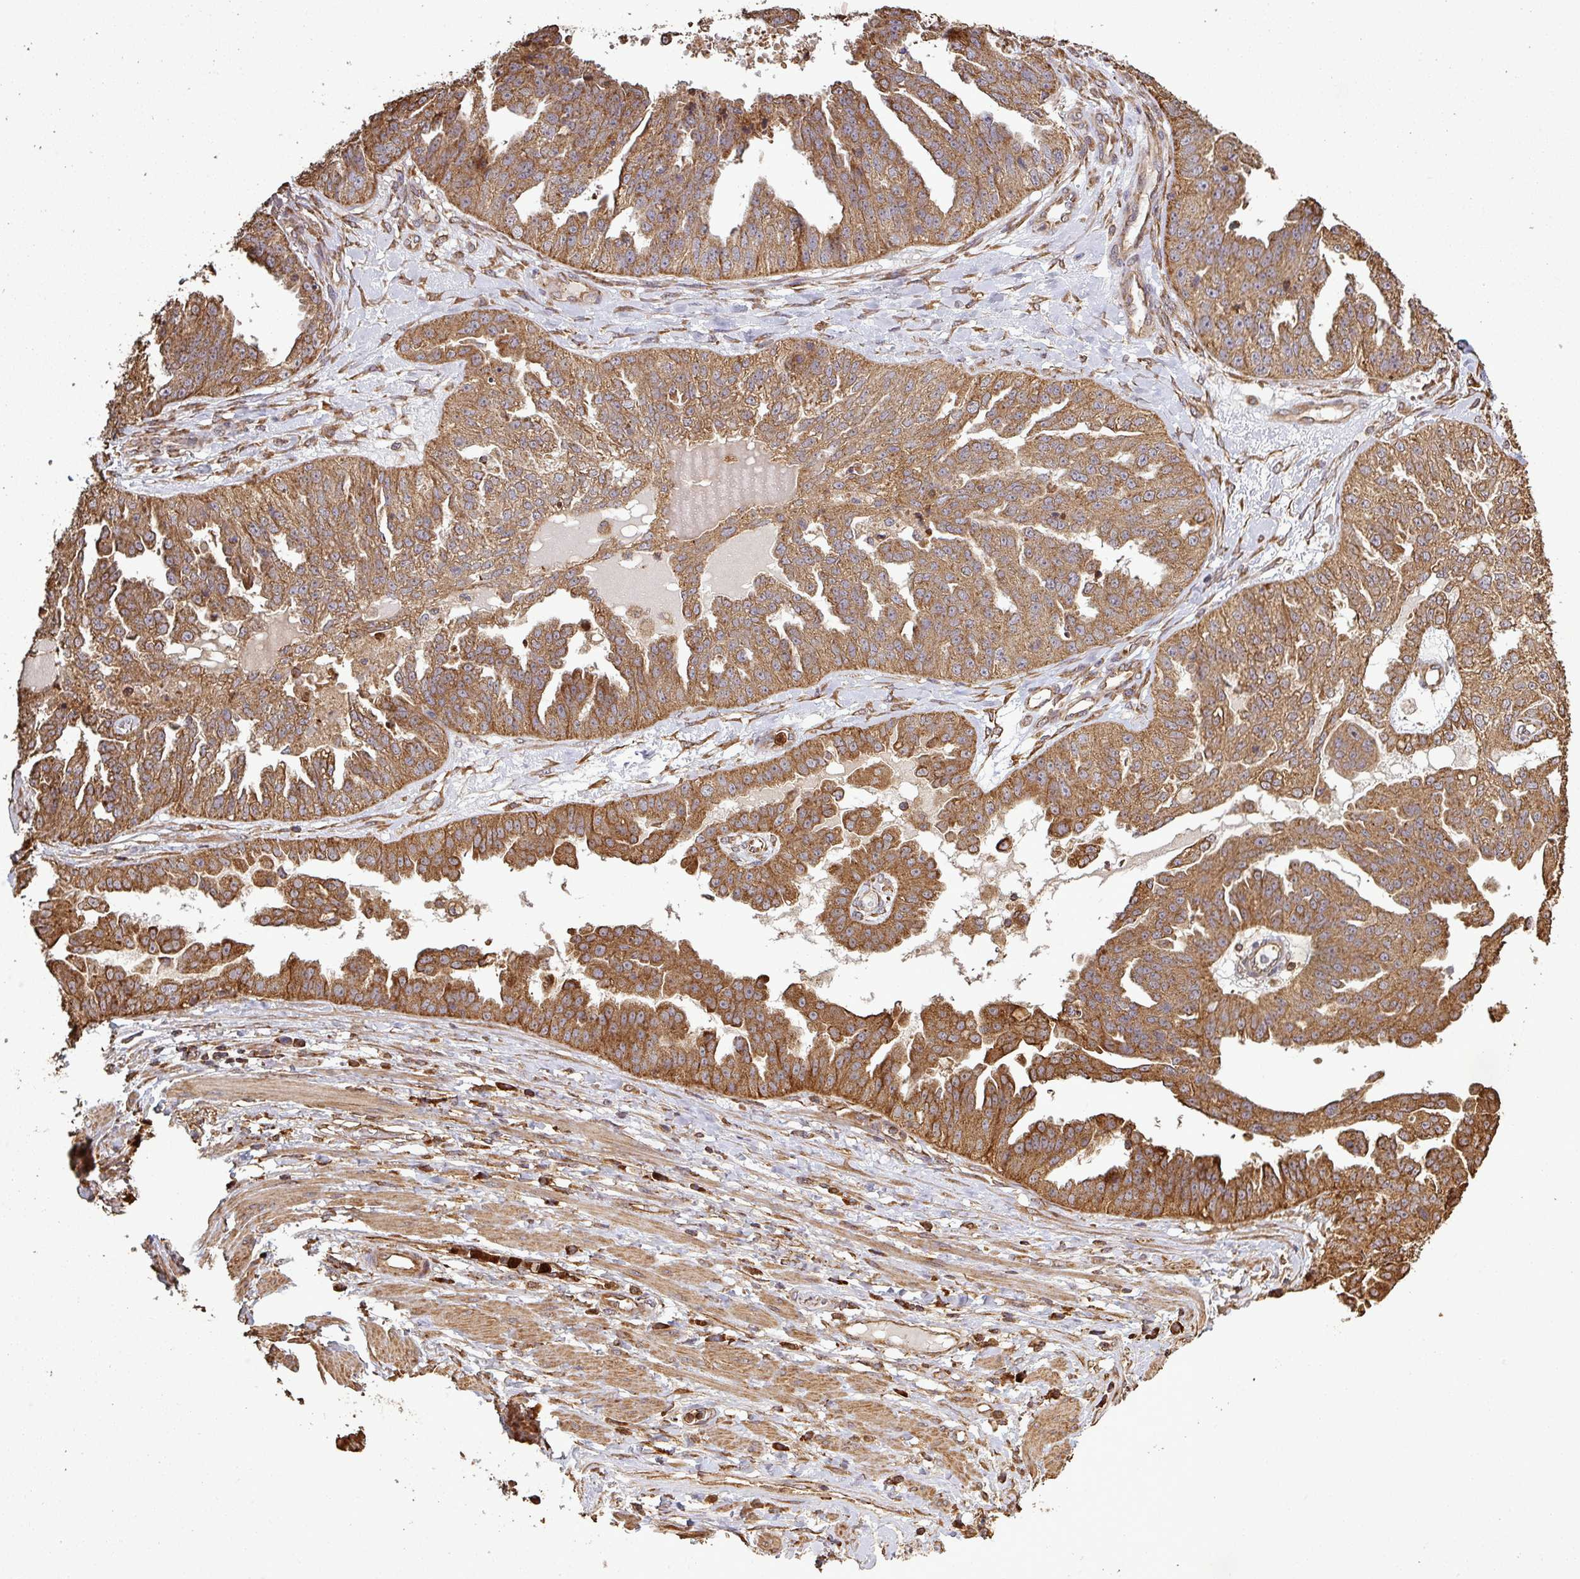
{"staining": {"intensity": "moderate", "quantity": ">75%", "location": "cytoplasmic/membranous"}, "tissue": "ovarian cancer", "cell_type": "Tumor cells", "image_type": "cancer", "snomed": [{"axis": "morphology", "description": "Cystadenocarcinoma, serous, NOS"}, {"axis": "topography", "description": "Ovary"}], "caption": "Brown immunohistochemical staining in human serous cystadenocarcinoma (ovarian) displays moderate cytoplasmic/membranous expression in approximately >75% of tumor cells.", "gene": "PLEKHM1", "patient": {"sex": "female", "age": 58}}